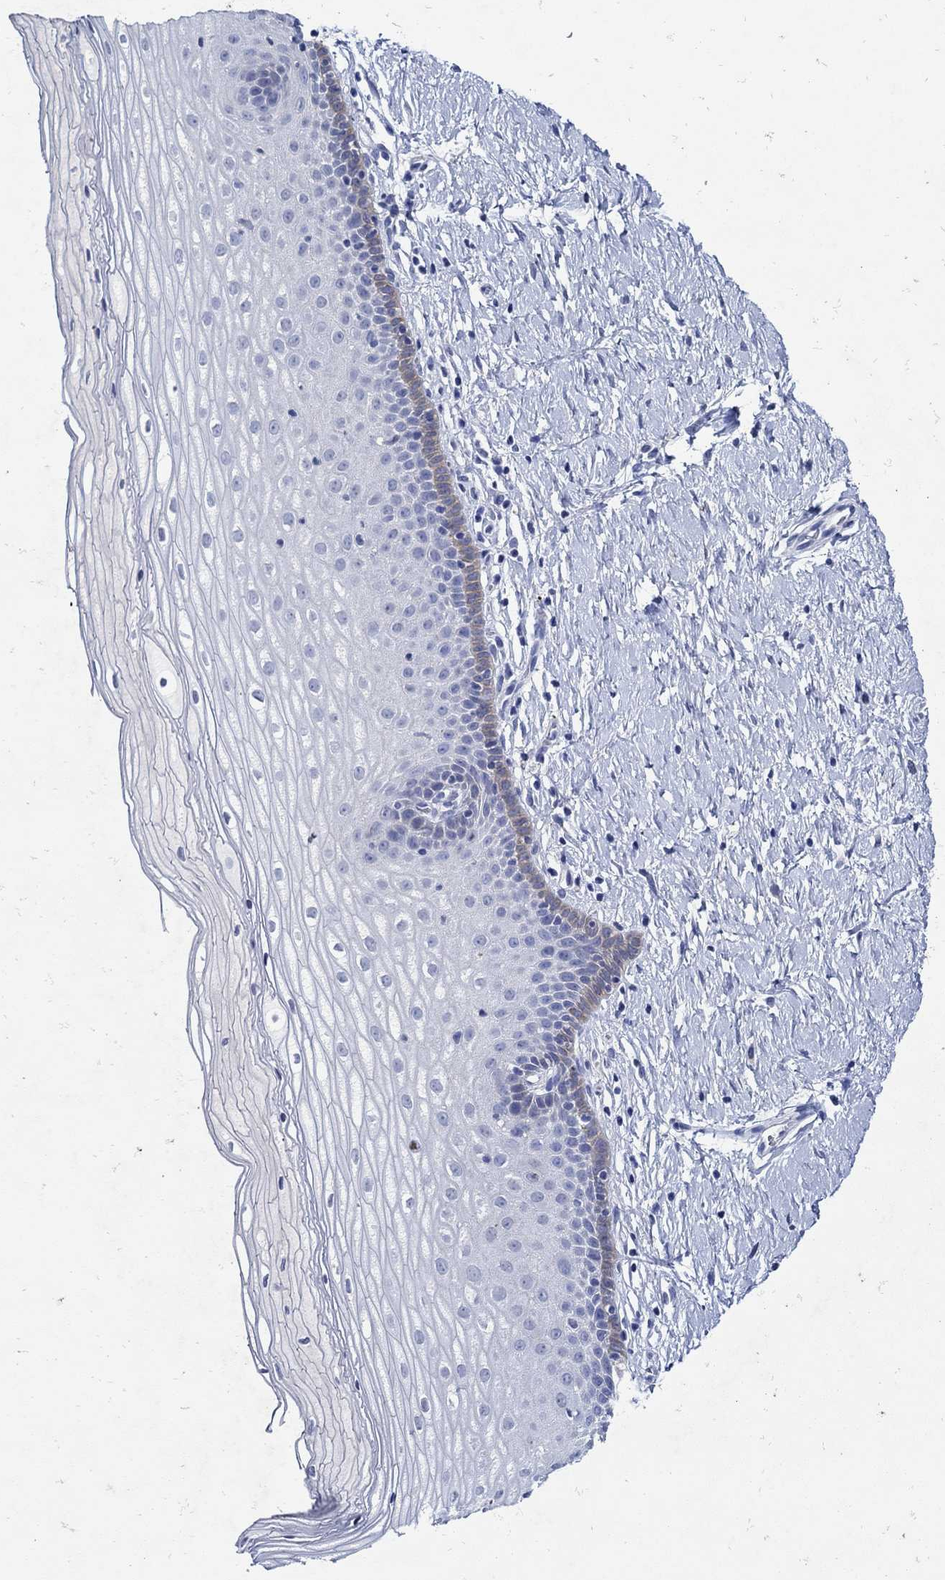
{"staining": {"intensity": "negative", "quantity": "none", "location": "none"}, "tissue": "cervix", "cell_type": "Glandular cells", "image_type": "normal", "snomed": [{"axis": "morphology", "description": "Normal tissue, NOS"}, {"axis": "topography", "description": "Cervix"}], "caption": "High magnification brightfield microscopy of unremarkable cervix stained with DAB (3,3'-diaminobenzidine) (brown) and counterstained with hematoxylin (blue): glandular cells show no significant positivity.", "gene": "NOS1", "patient": {"sex": "female", "age": 37}}